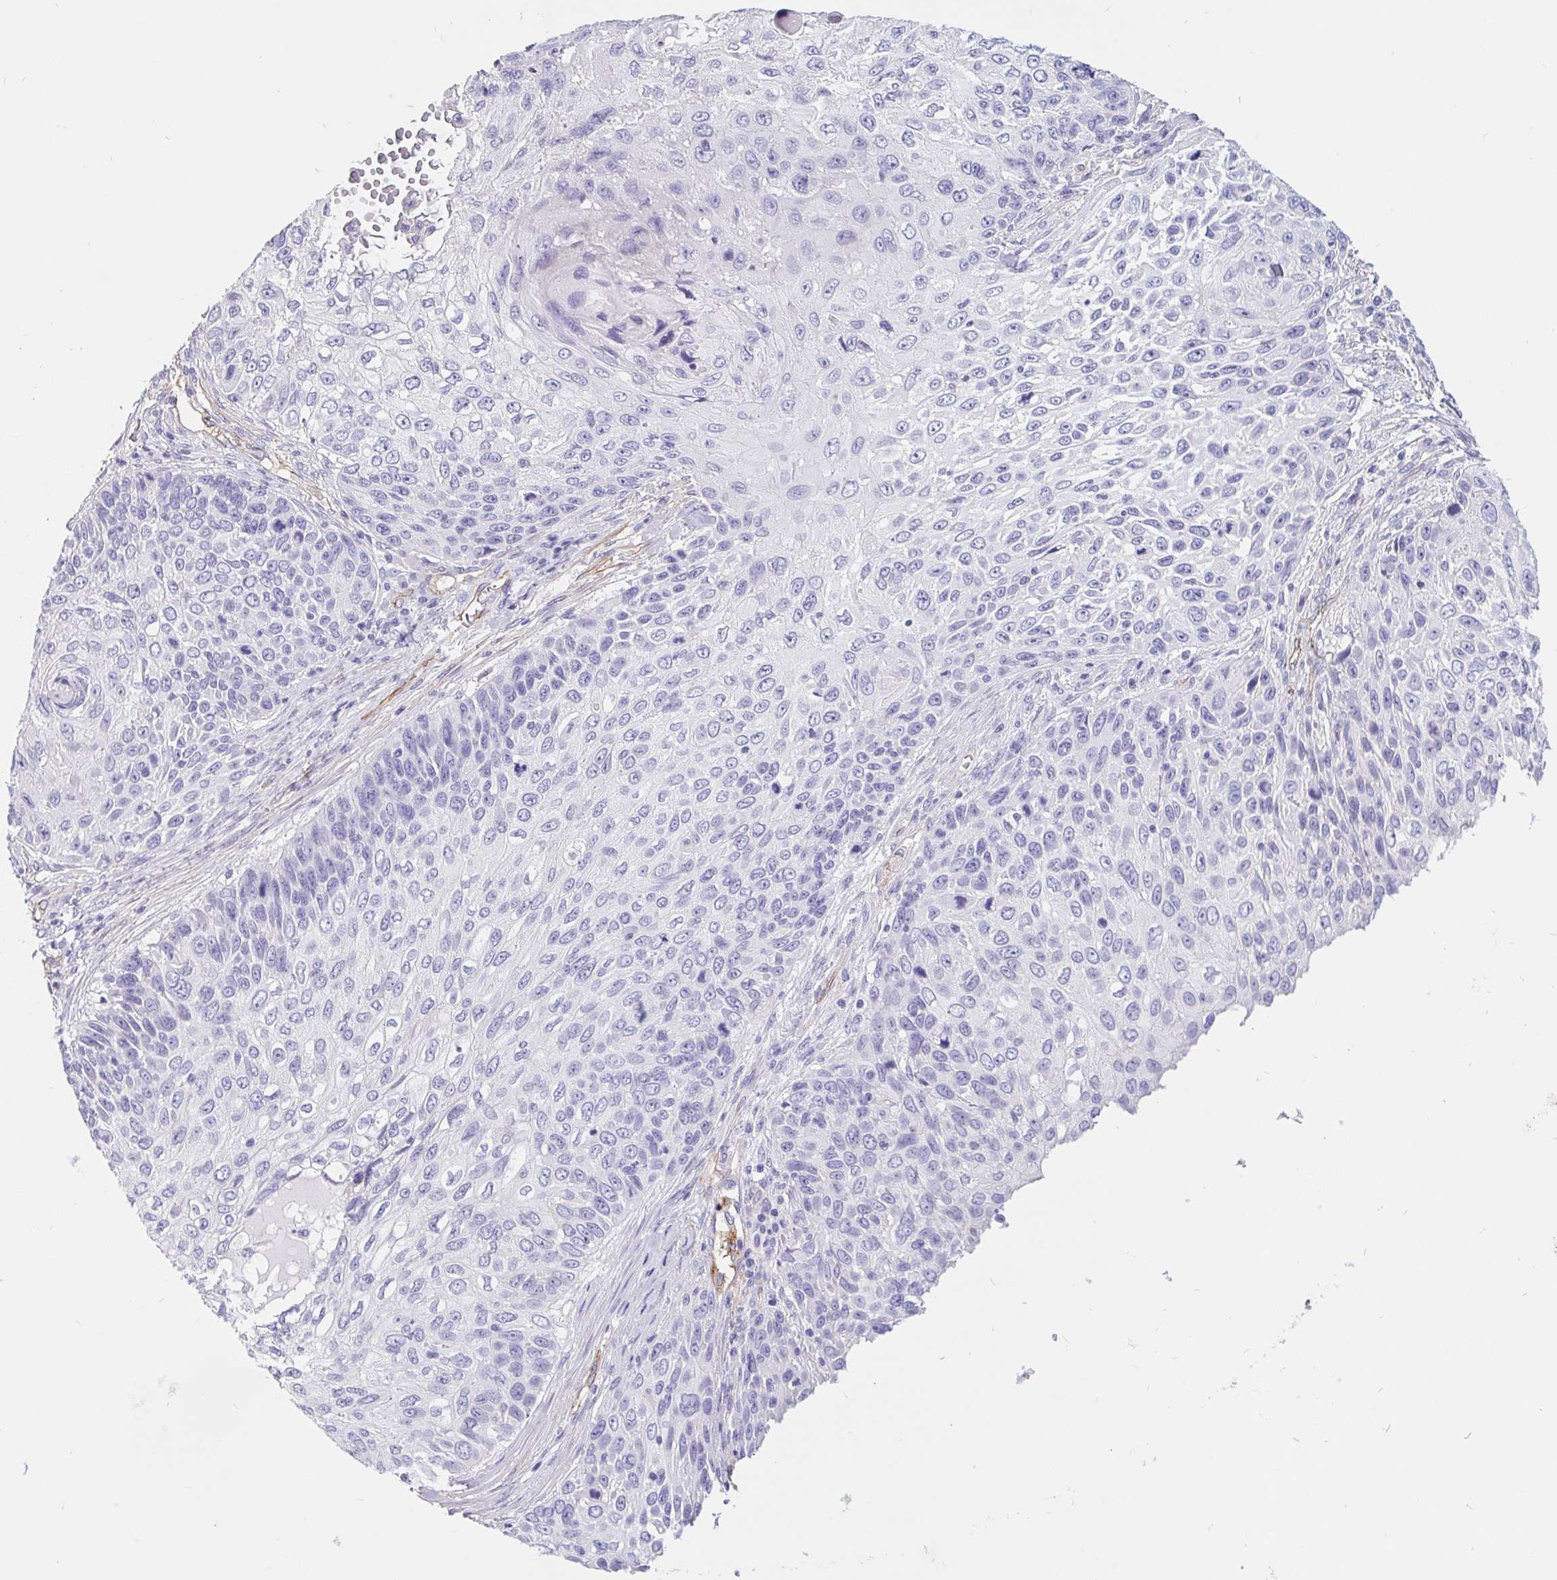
{"staining": {"intensity": "negative", "quantity": "none", "location": "none"}, "tissue": "skin cancer", "cell_type": "Tumor cells", "image_type": "cancer", "snomed": [{"axis": "morphology", "description": "Squamous cell carcinoma, NOS"}, {"axis": "topography", "description": "Skin"}], "caption": "Immunohistochemical staining of human skin cancer shows no significant staining in tumor cells.", "gene": "LIMCH1", "patient": {"sex": "male", "age": 92}}